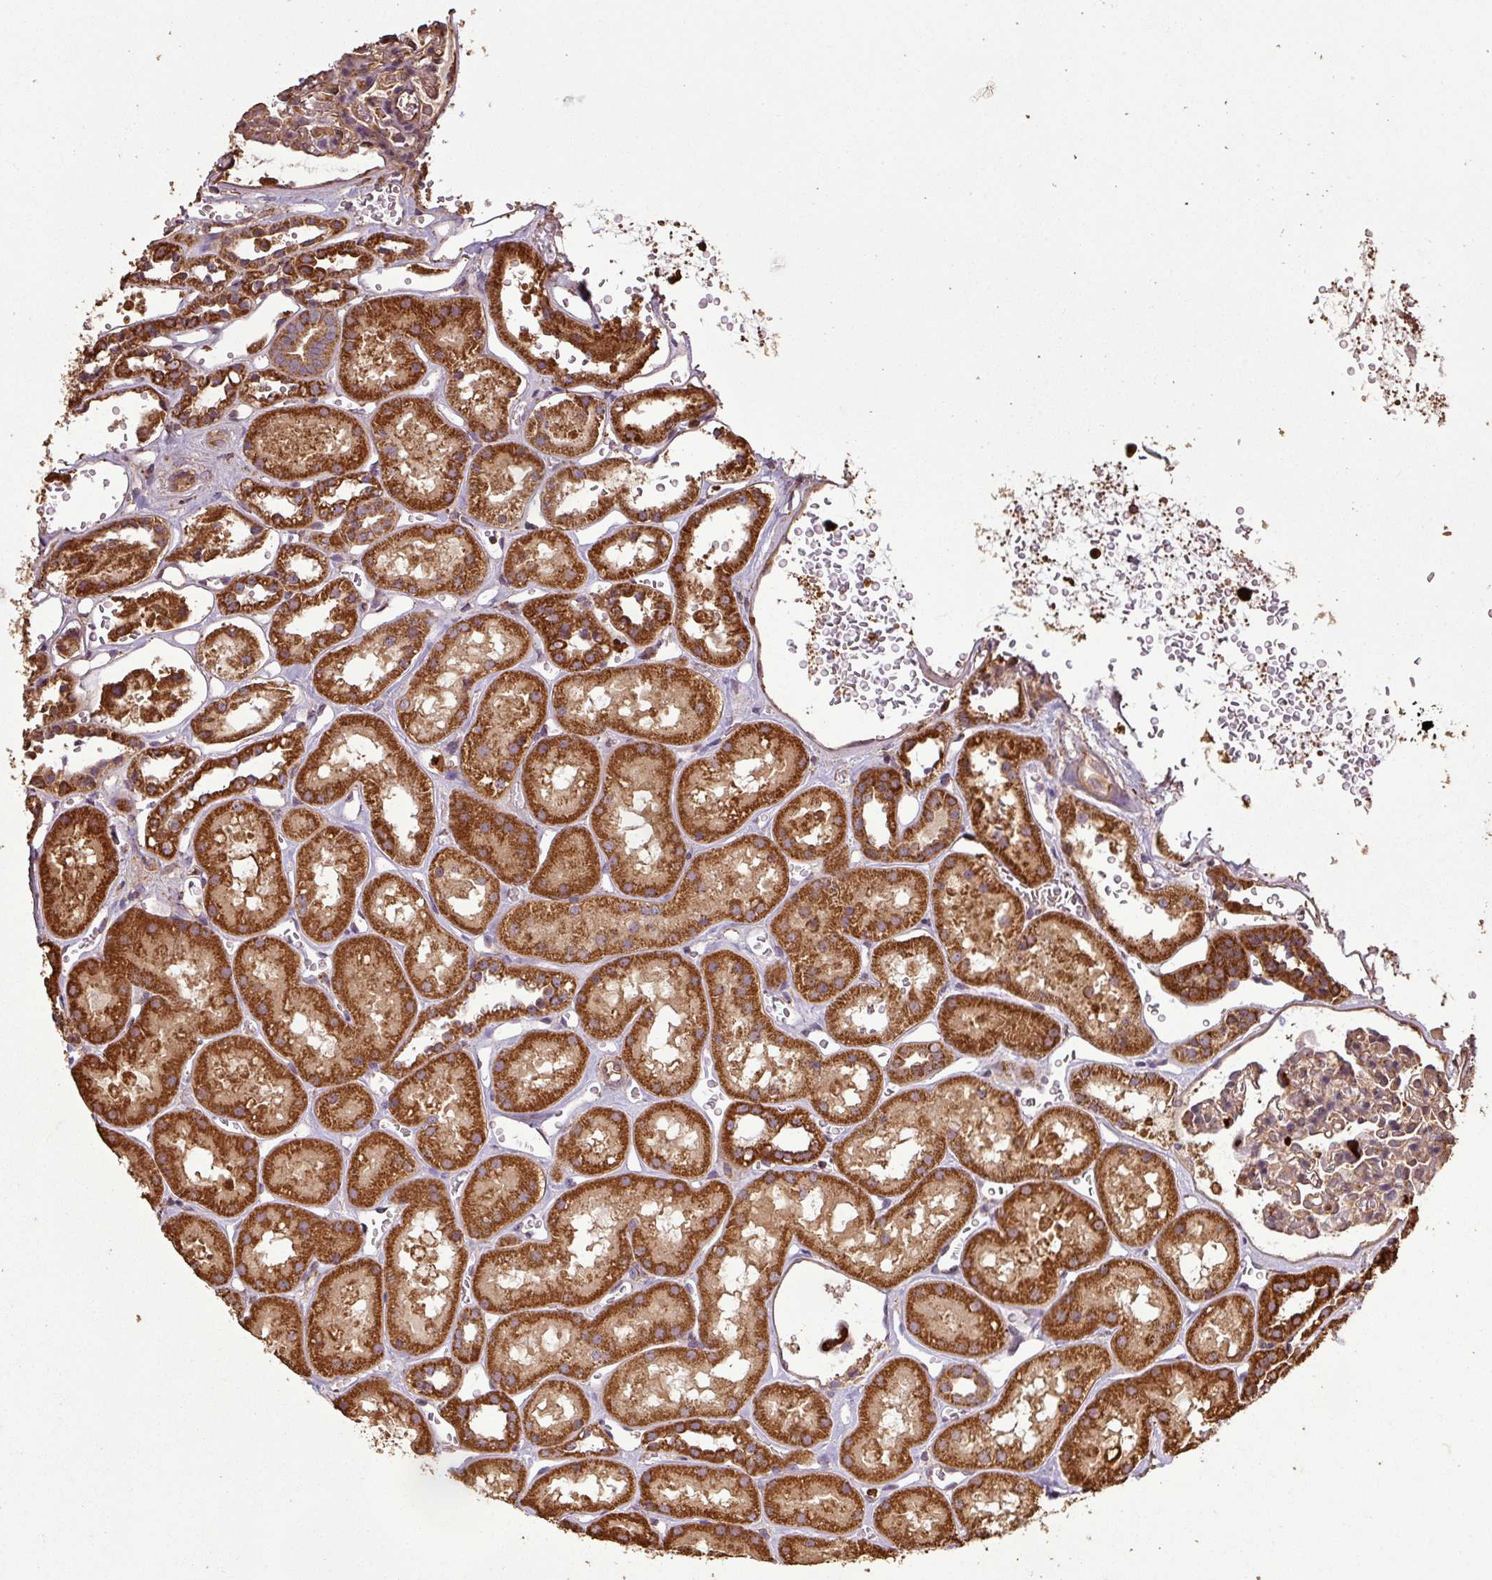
{"staining": {"intensity": "moderate", "quantity": "<25%", "location": "cytoplasmic/membranous"}, "tissue": "kidney", "cell_type": "Cells in glomeruli", "image_type": "normal", "snomed": [{"axis": "morphology", "description": "Normal tissue, NOS"}, {"axis": "topography", "description": "Kidney"}], "caption": "Immunohistochemistry (IHC) photomicrograph of normal kidney: human kidney stained using immunohistochemistry (IHC) exhibits low levels of moderate protein expression localized specifically in the cytoplasmic/membranous of cells in glomeruli, appearing as a cytoplasmic/membranous brown color.", "gene": "PLEKHM1", "patient": {"sex": "female", "age": 41}}